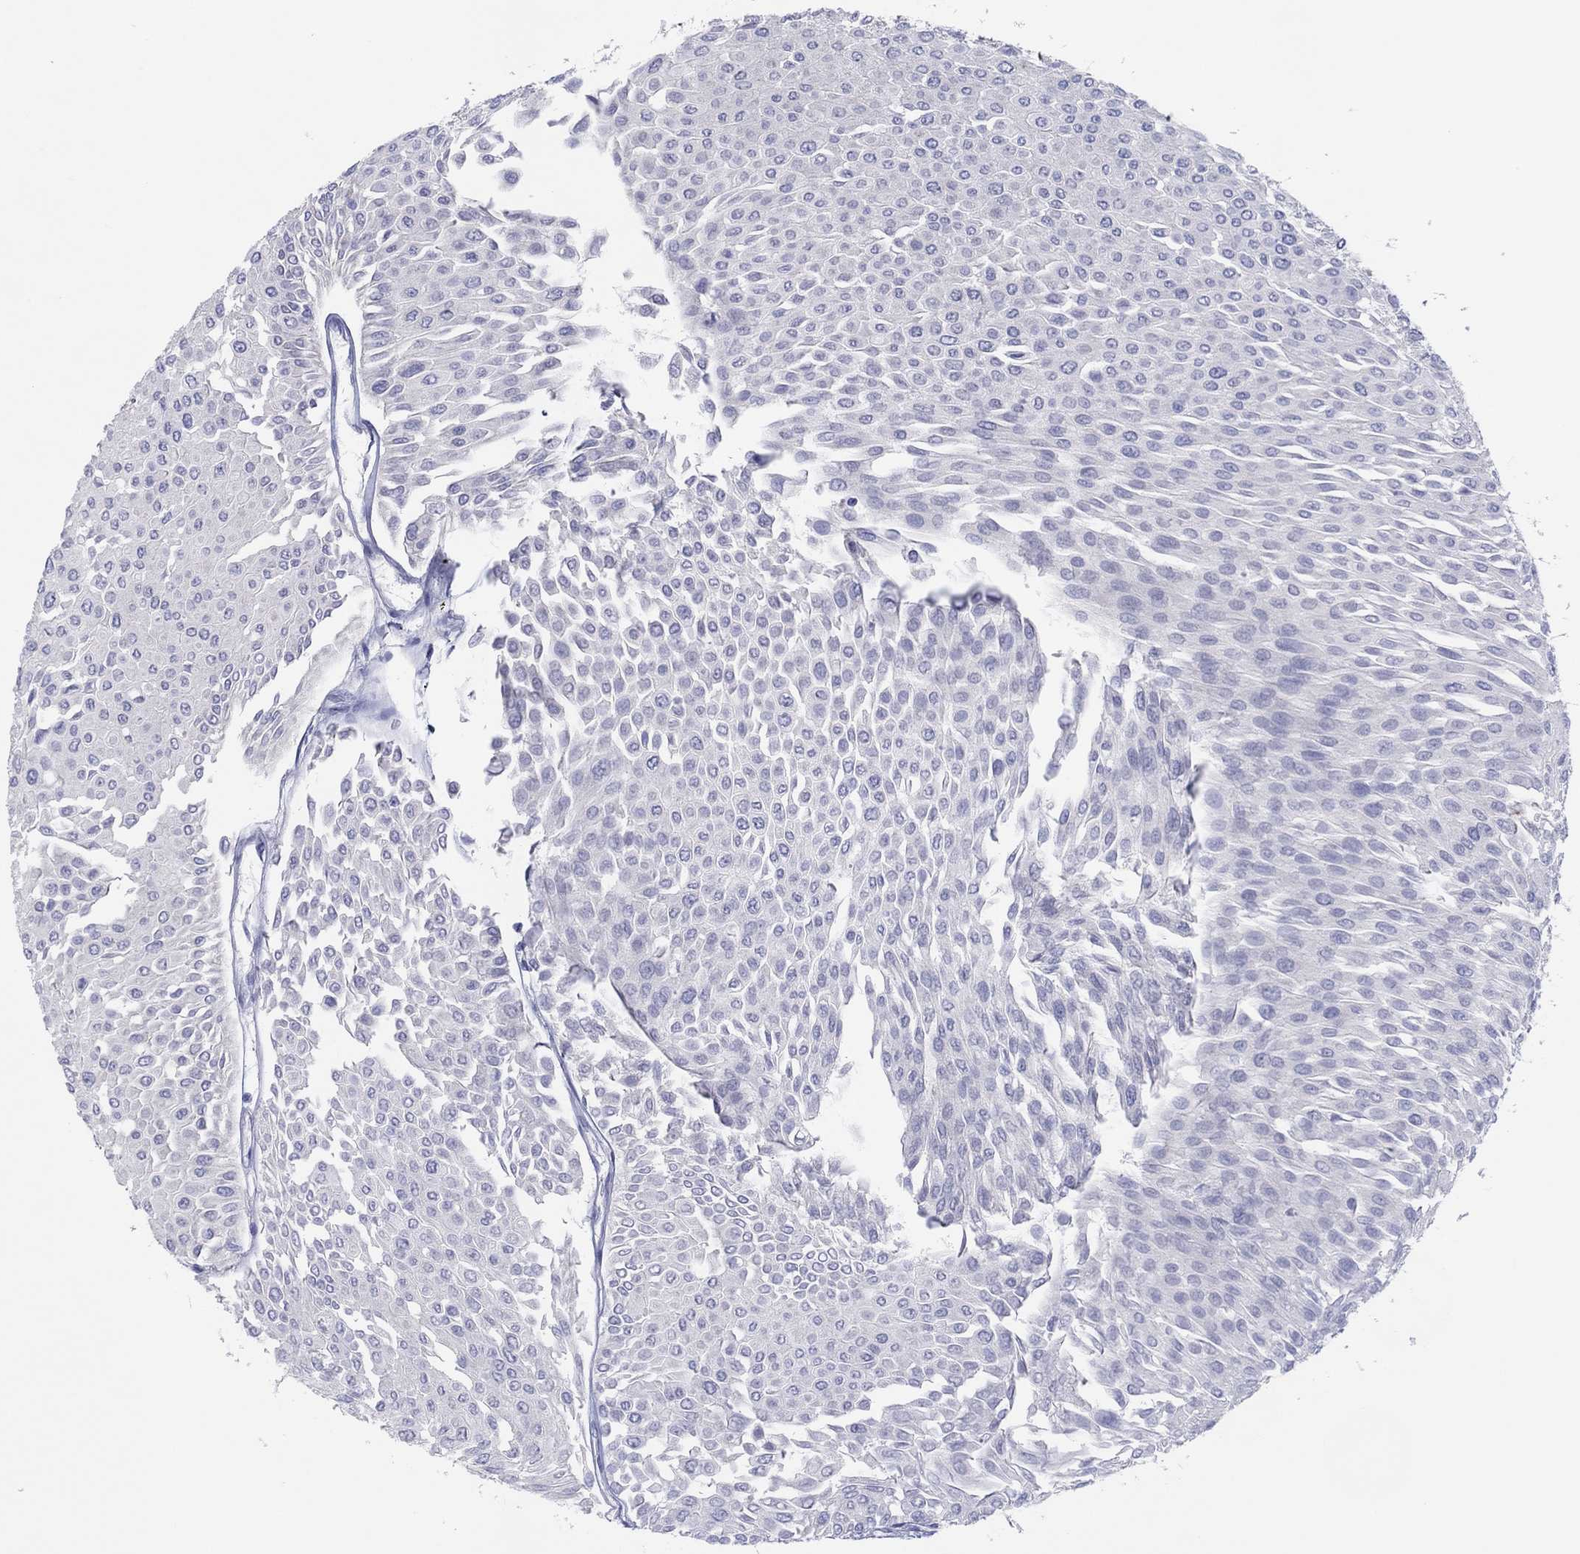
{"staining": {"intensity": "negative", "quantity": "none", "location": "none"}, "tissue": "urothelial cancer", "cell_type": "Tumor cells", "image_type": "cancer", "snomed": [{"axis": "morphology", "description": "Urothelial carcinoma, Low grade"}, {"axis": "topography", "description": "Urinary bladder"}], "caption": "DAB immunohistochemical staining of urothelial carcinoma (low-grade) shows no significant expression in tumor cells.", "gene": "ERICH3", "patient": {"sex": "male", "age": 67}}